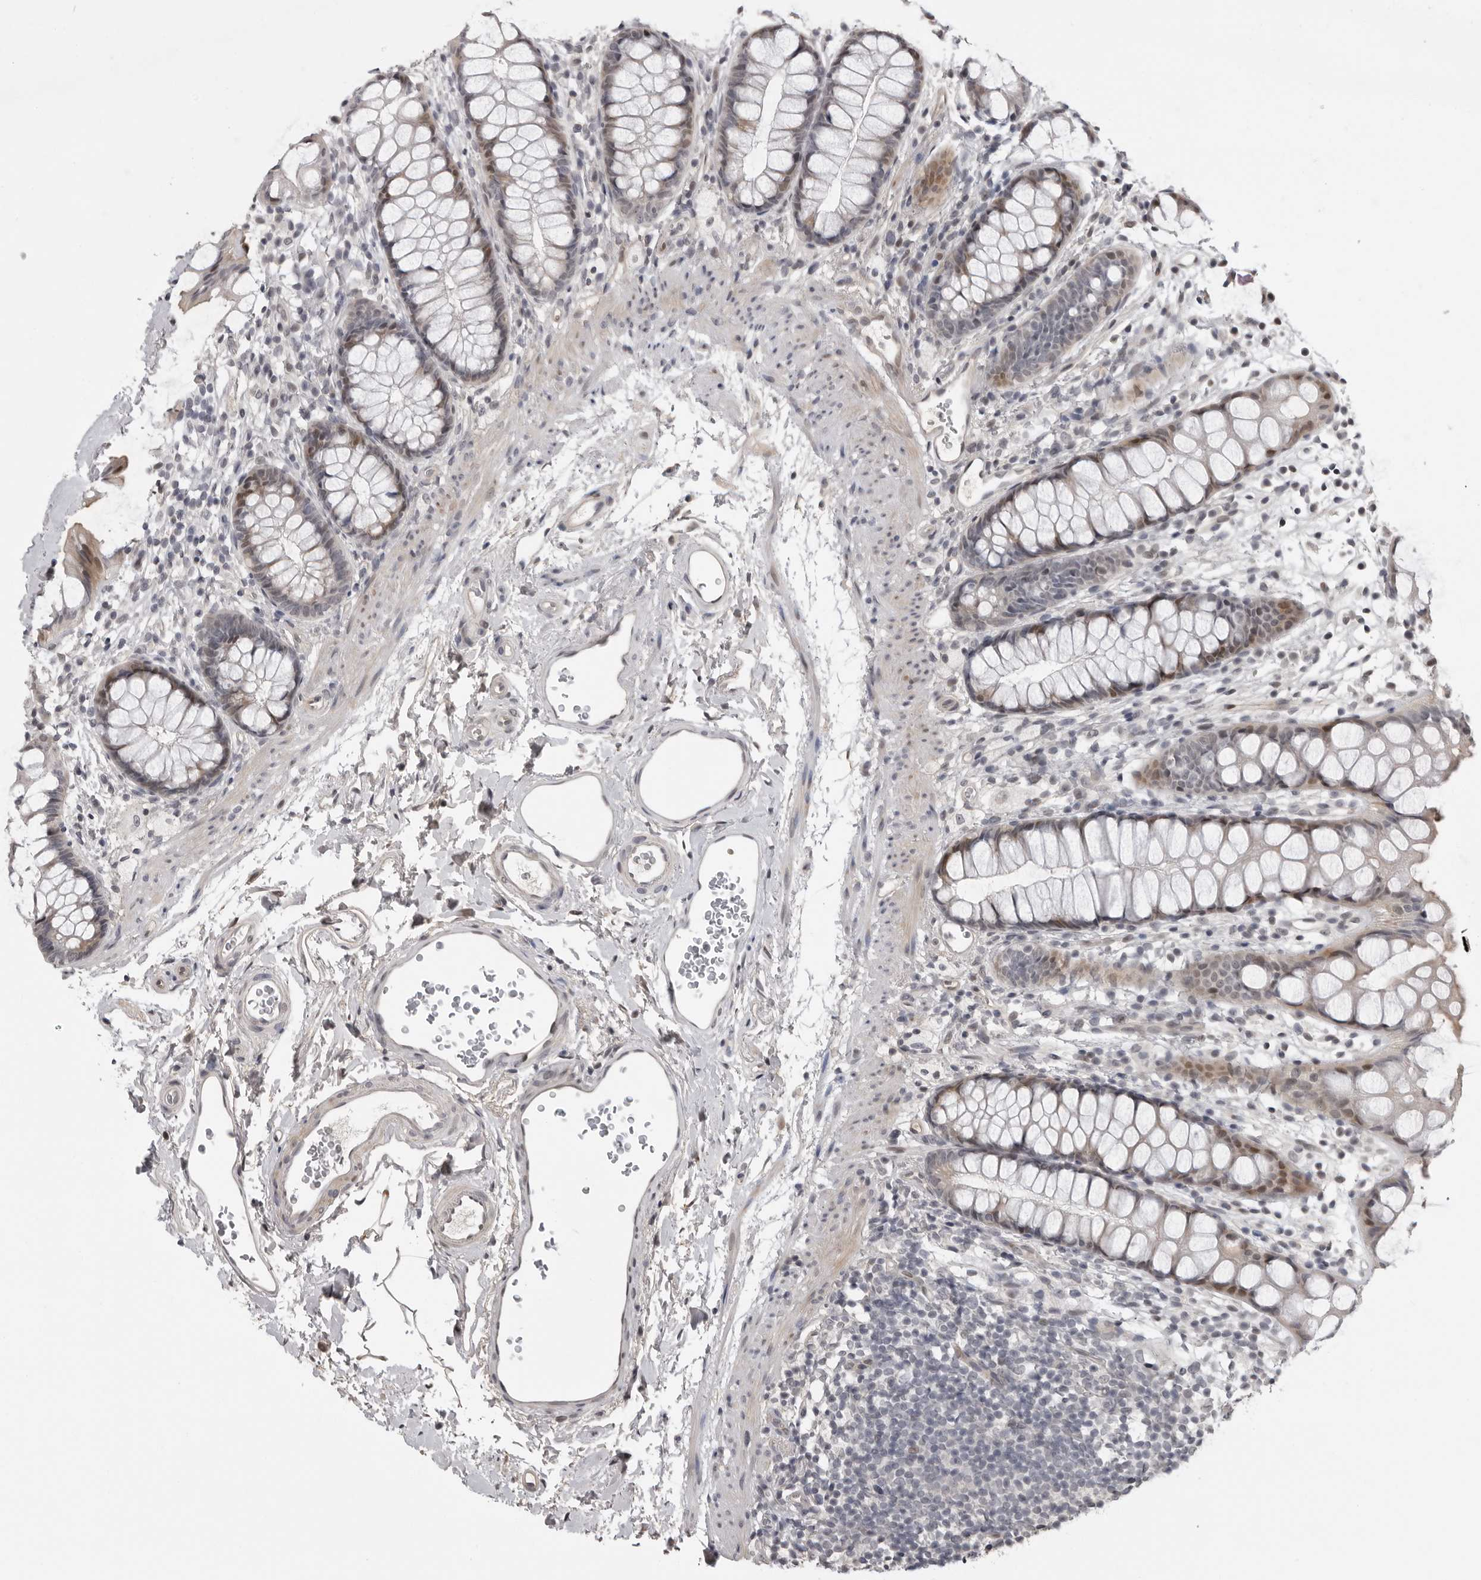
{"staining": {"intensity": "moderate", "quantity": "<25%", "location": "cytoplasmic/membranous,nuclear"}, "tissue": "rectum", "cell_type": "Glandular cells", "image_type": "normal", "snomed": [{"axis": "morphology", "description": "Normal tissue, NOS"}, {"axis": "topography", "description": "Rectum"}], "caption": "DAB (3,3'-diaminobenzidine) immunohistochemical staining of unremarkable human rectum reveals moderate cytoplasmic/membranous,nuclear protein expression in about <25% of glandular cells.", "gene": "PRRX2", "patient": {"sex": "female", "age": 65}}